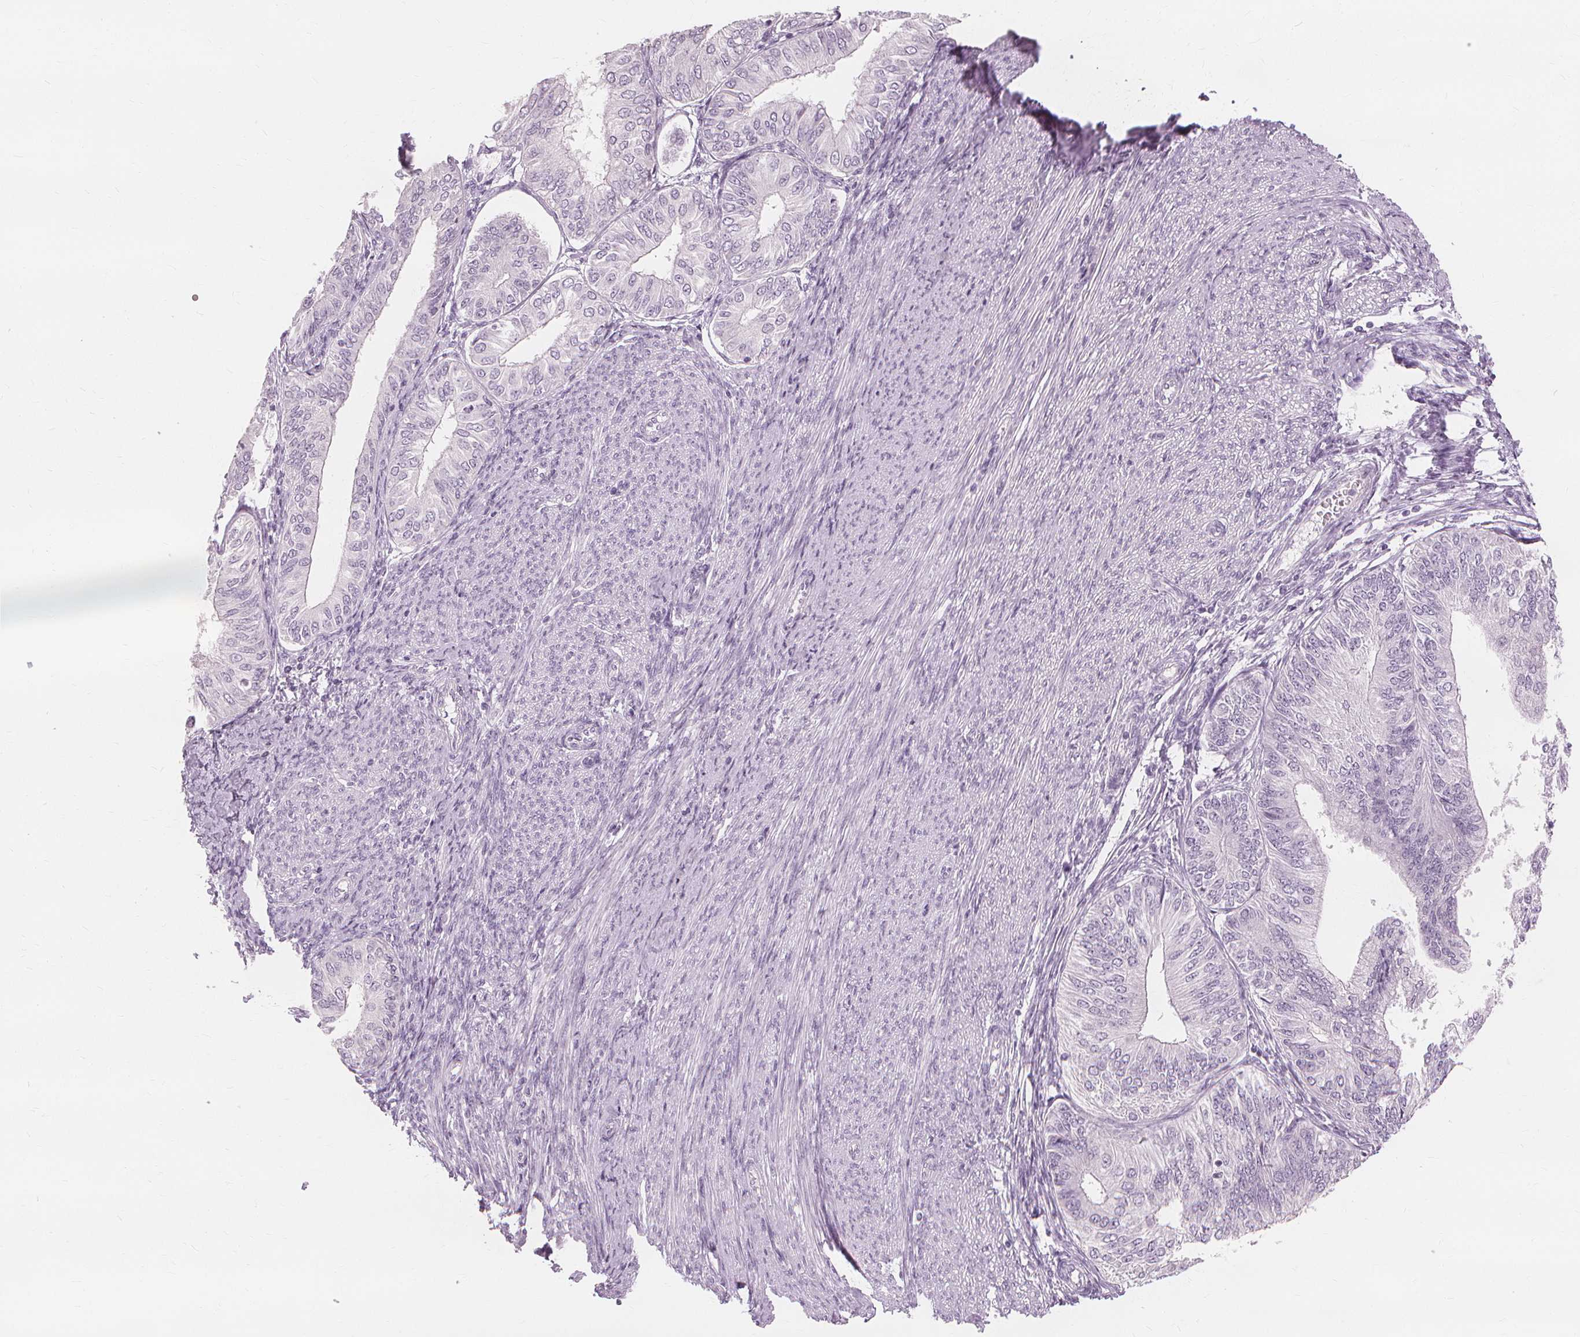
{"staining": {"intensity": "negative", "quantity": "none", "location": "none"}, "tissue": "endometrial cancer", "cell_type": "Tumor cells", "image_type": "cancer", "snomed": [{"axis": "morphology", "description": "Adenocarcinoma, NOS"}, {"axis": "topography", "description": "Endometrium"}], "caption": "Endometrial cancer stained for a protein using IHC exhibits no staining tumor cells.", "gene": "MUC12", "patient": {"sex": "female", "age": 58}}